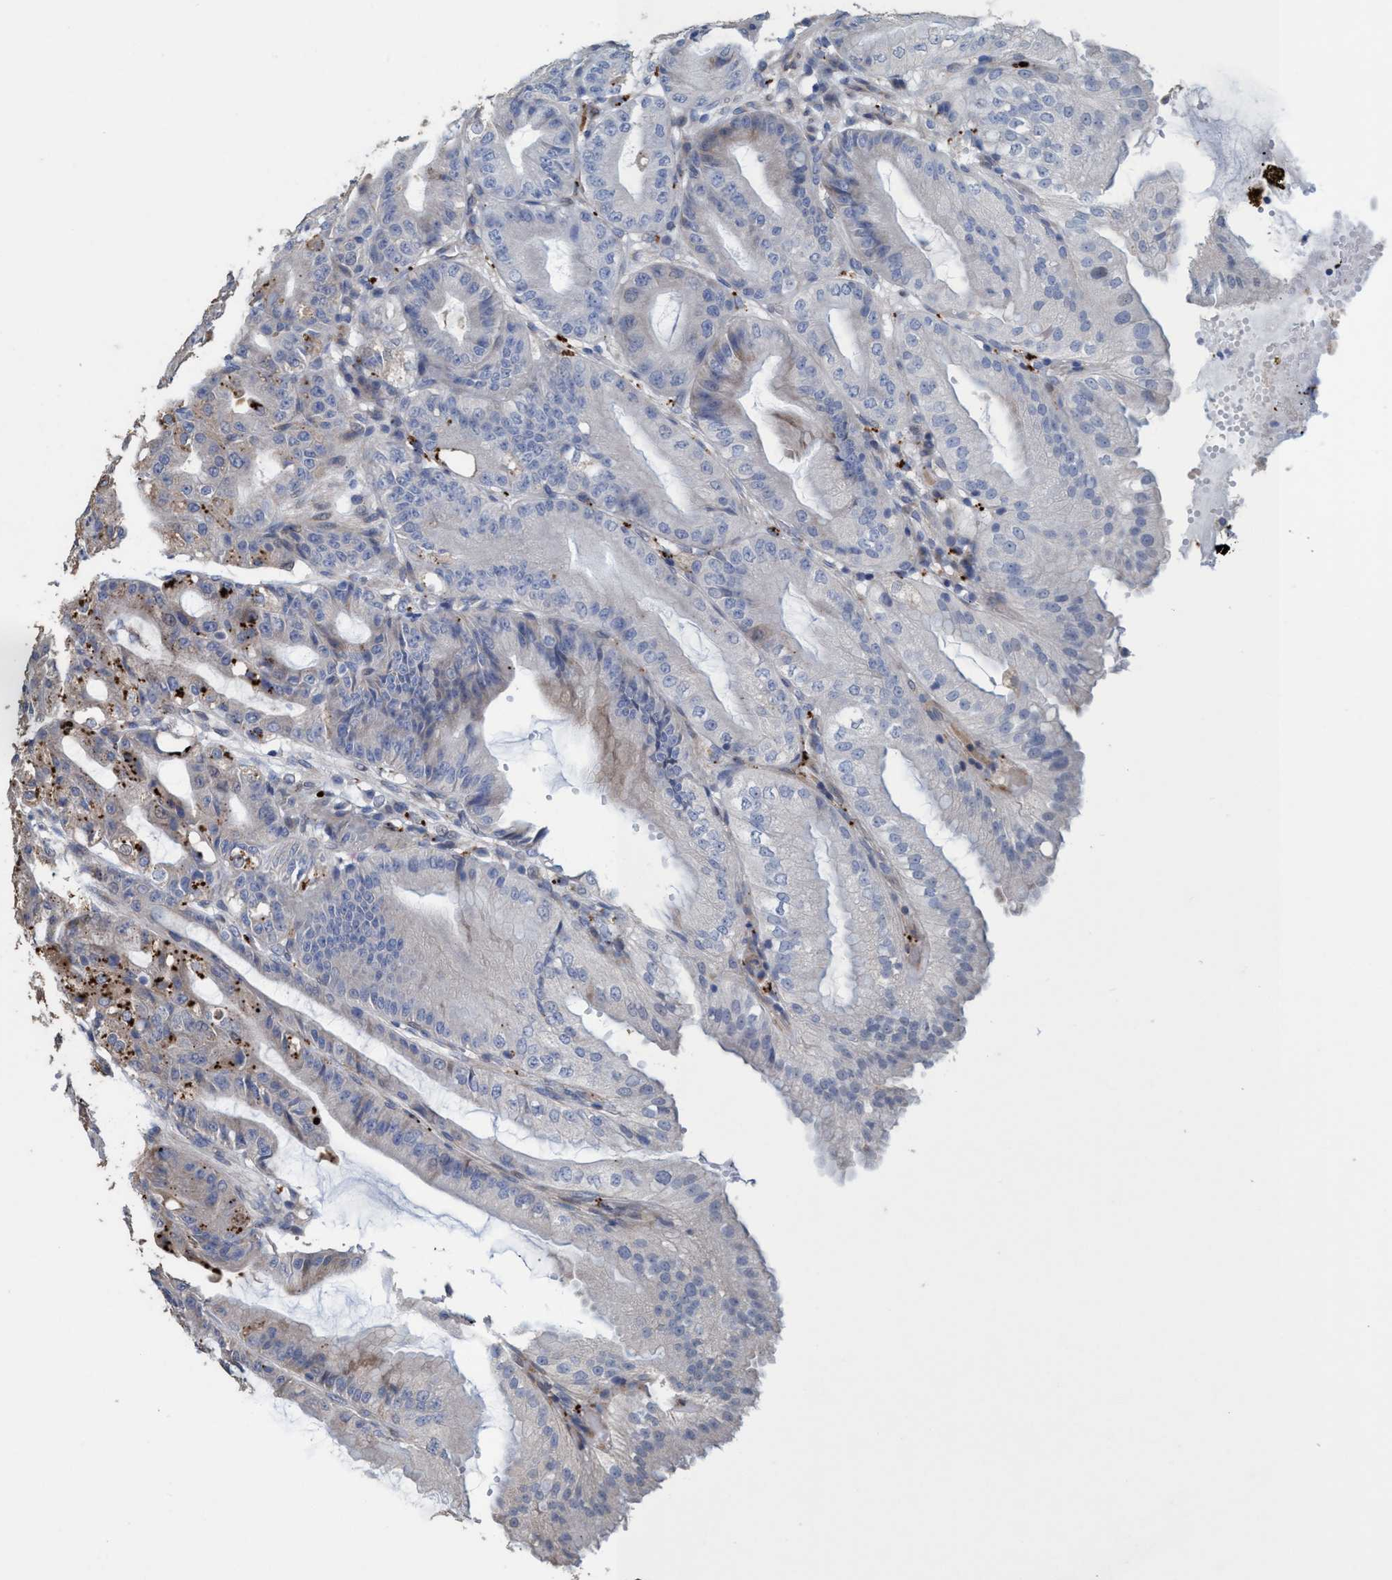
{"staining": {"intensity": "moderate", "quantity": "25%-75%", "location": "cytoplasmic/membranous,nuclear"}, "tissue": "stomach", "cell_type": "Glandular cells", "image_type": "normal", "snomed": [{"axis": "morphology", "description": "Normal tissue, NOS"}, {"axis": "topography", "description": "Stomach, lower"}], "caption": "IHC photomicrograph of unremarkable human stomach stained for a protein (brown), which demonstrates medium levels of moderate cytoplasmic/membranous,nuclear staining in approximately 25%-75% of glandular cells.", "gene": "BBS9", "patient": {"sex": "male", "age": 71}}